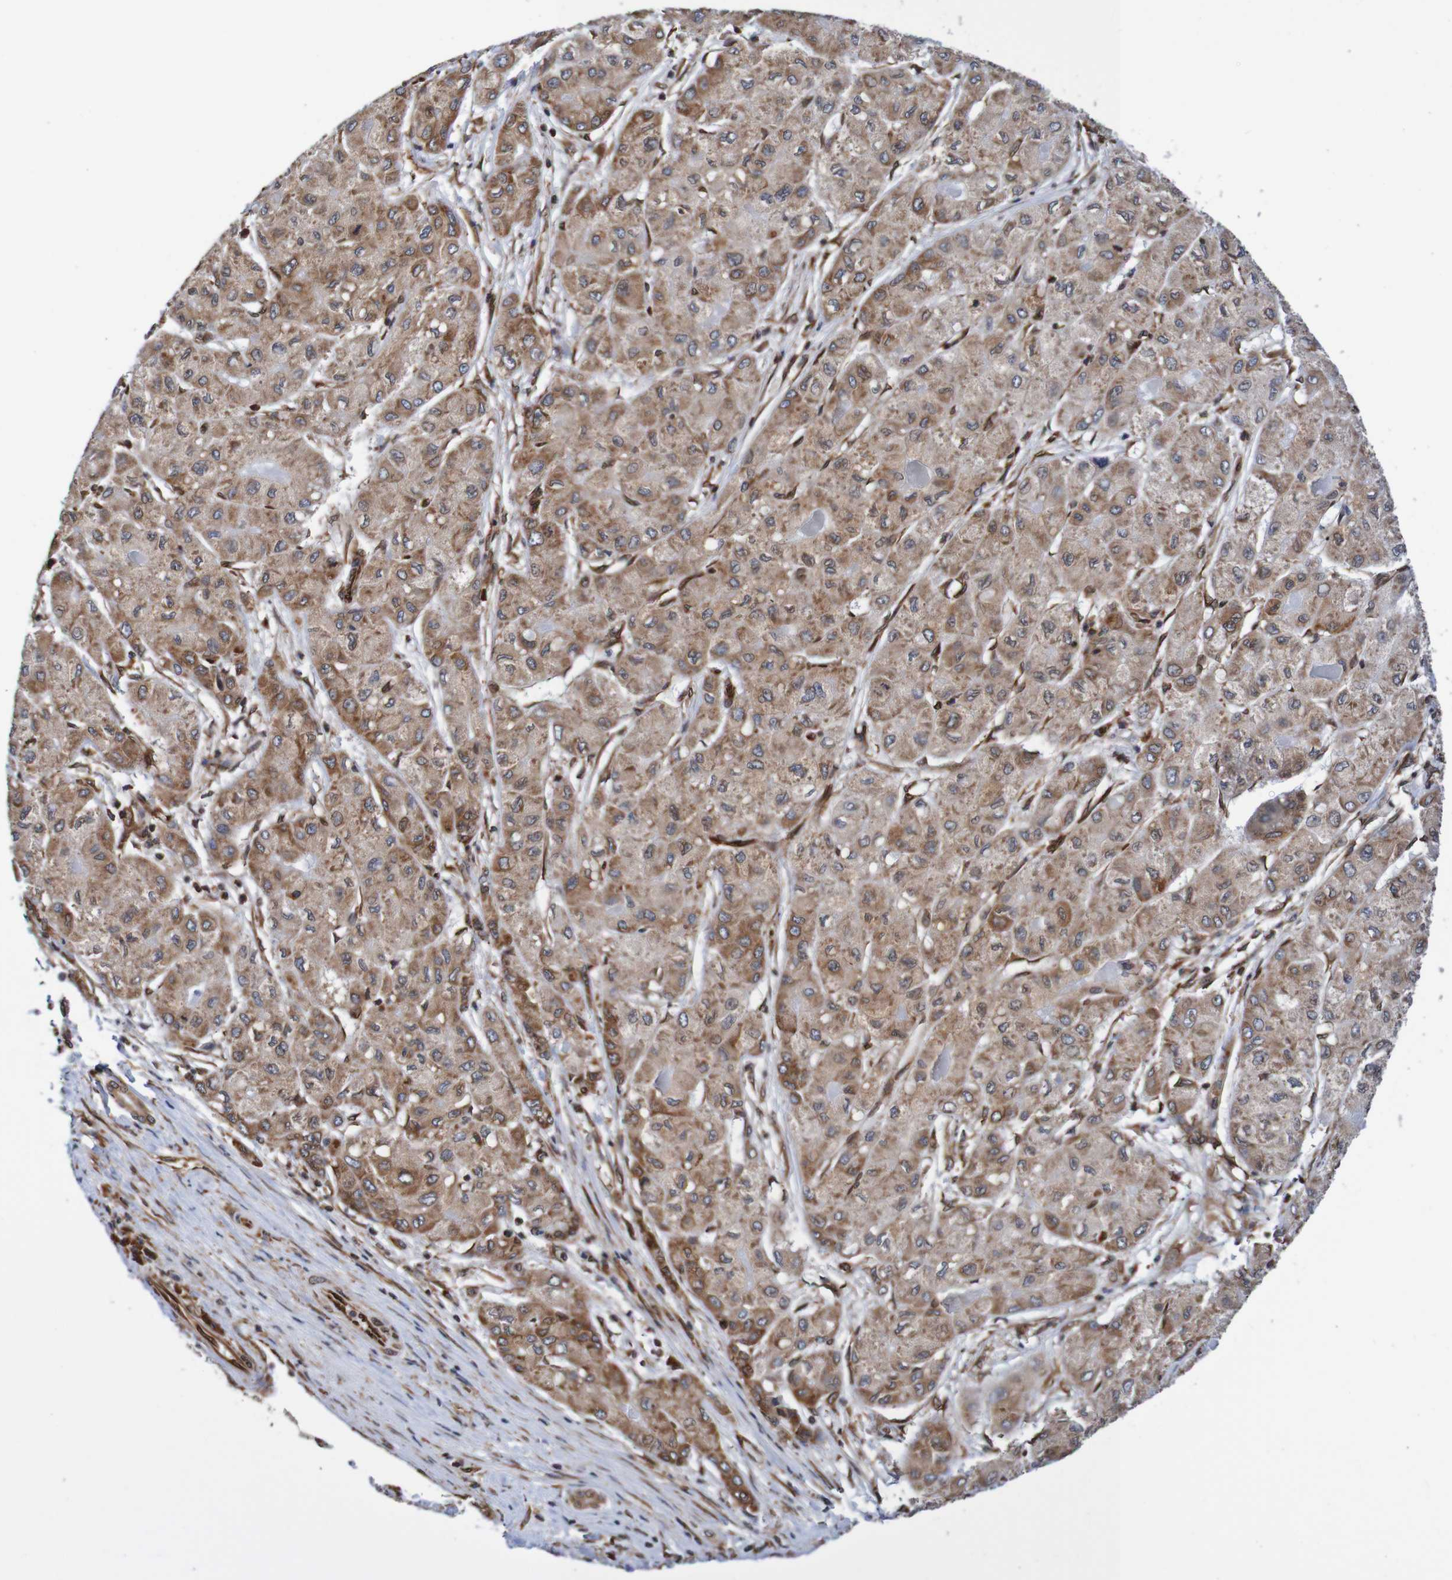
{"staining": {"intensity": "moderate", "quantity": ">75%", "location": "cytoplasmic/membranous"}, "tissue": "liver cancer", "cell_type": "Tumor cells", "image_type": "cancer", "snomed": [{"axis": "morphology", "description": "Carcinoma, Hepatocellular, NOS"}, {"axis": "topography", "description": "Liver"}], "caption": "DAB immunohistochemical staining of liver cancer (hepatocellular carcinoma) reveals moderate cytoplasmic/membranous protein staining in approximately >75% of tumor cells. (DAB IHC with brightfield microscopy, high magnification).", "gene": "TMEM109", "patient": {"sex": "male", "age": 80}}